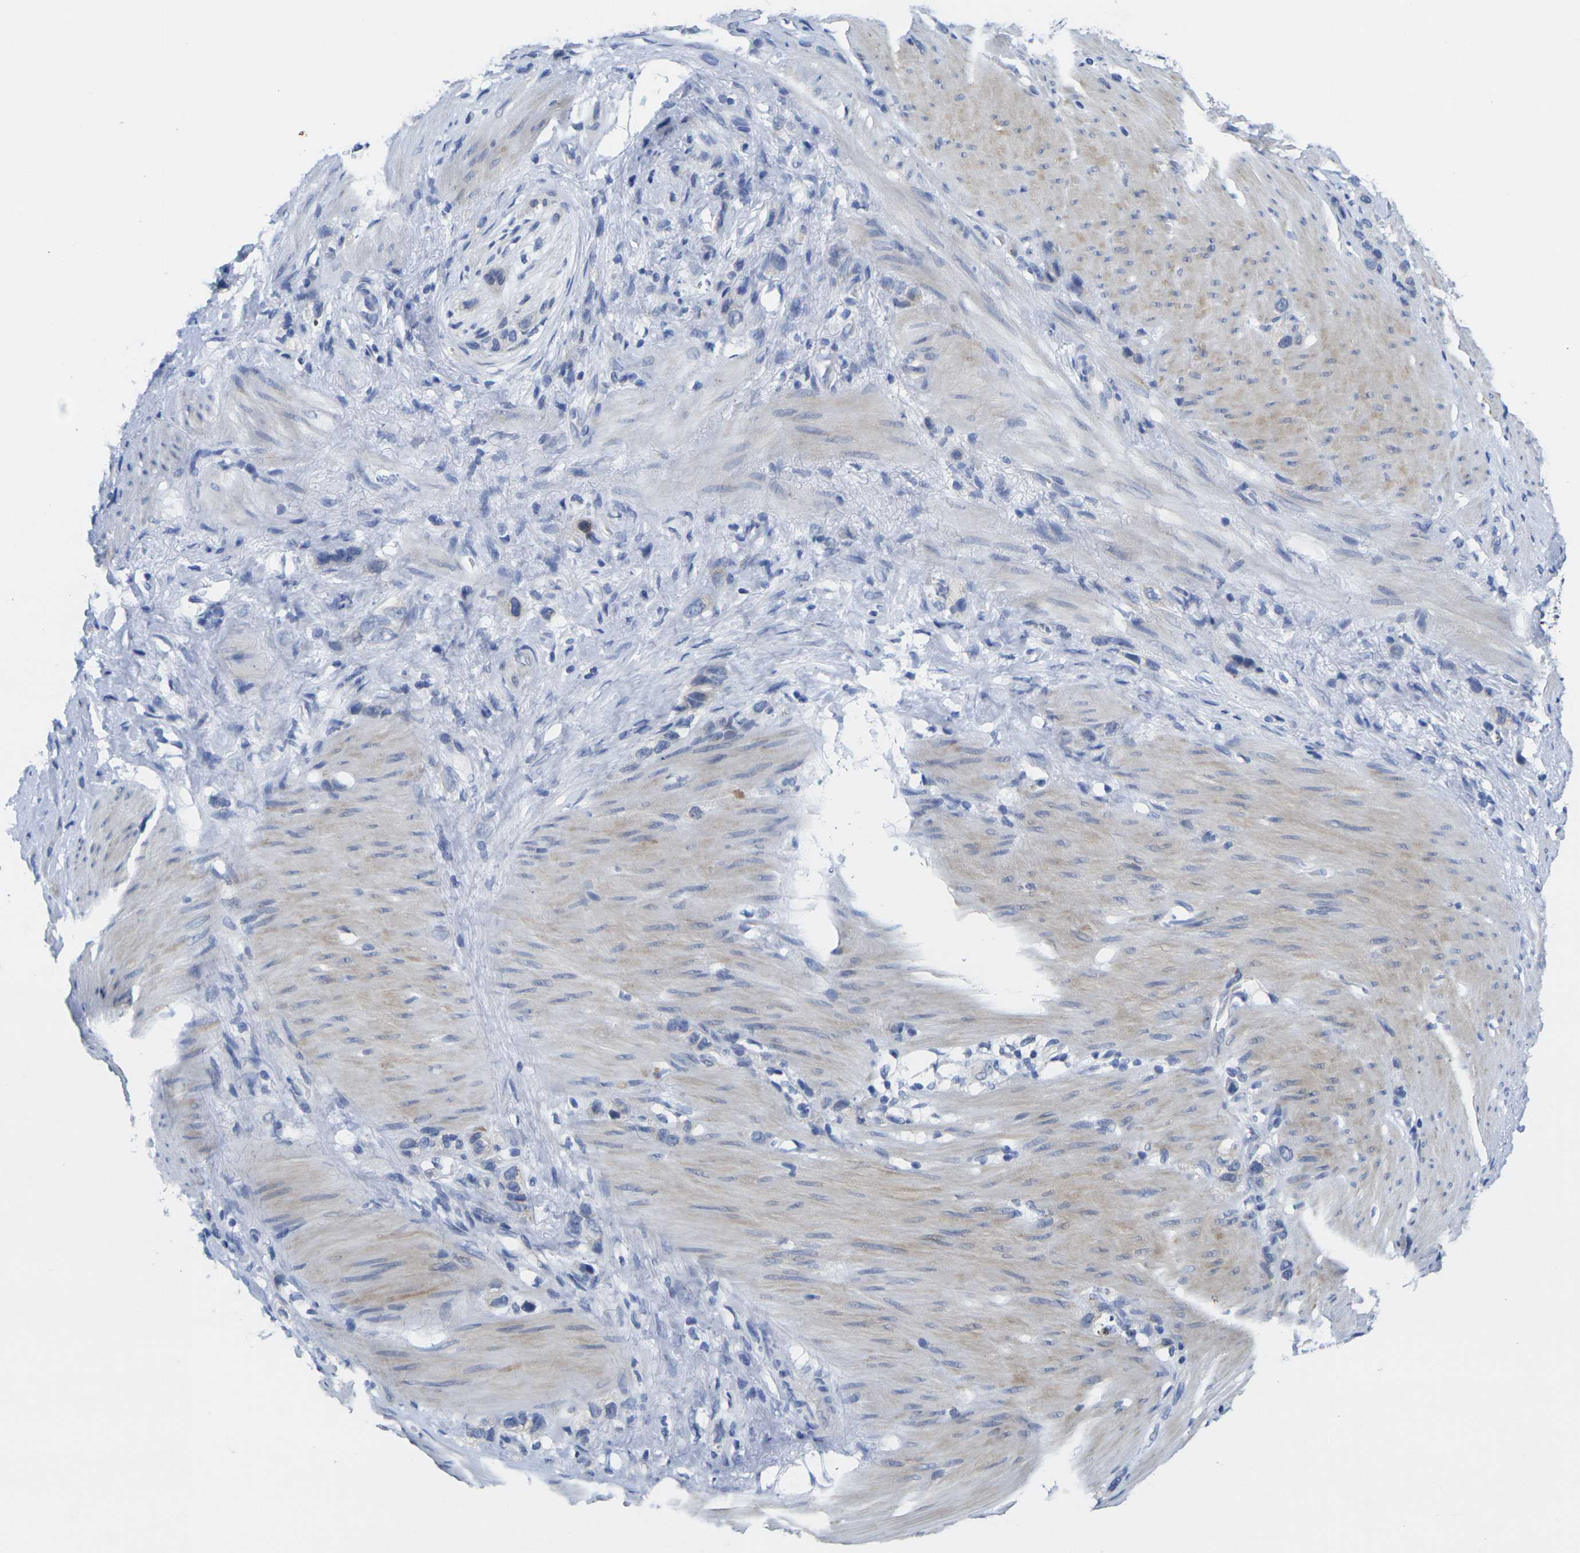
{"staining": {"intensity": "negative", "quantity": "none", "location": "none"}, "tissue": "stomach cancer", "cell_type": "Tumor cells", "image_type": "cancer", "snomed": [{"axis": "morphology", "description": "Normal tissue, NOS"}, {"axis": "morphology", "description": "Adenocarcinoma, NOS"}, {"axis": "morphology", "description": "Adenocarcinoma, High grade"}, {"axis": "topography", "description": "Stomach, upper"}, {"axis": "topography", "description": "Stomach"}], "caption": "A photomicrograph of human stomach cancer is negative for staining in tumor cells.", "gene": "CRK", "patient": {"sex": "female", "age": 65}}